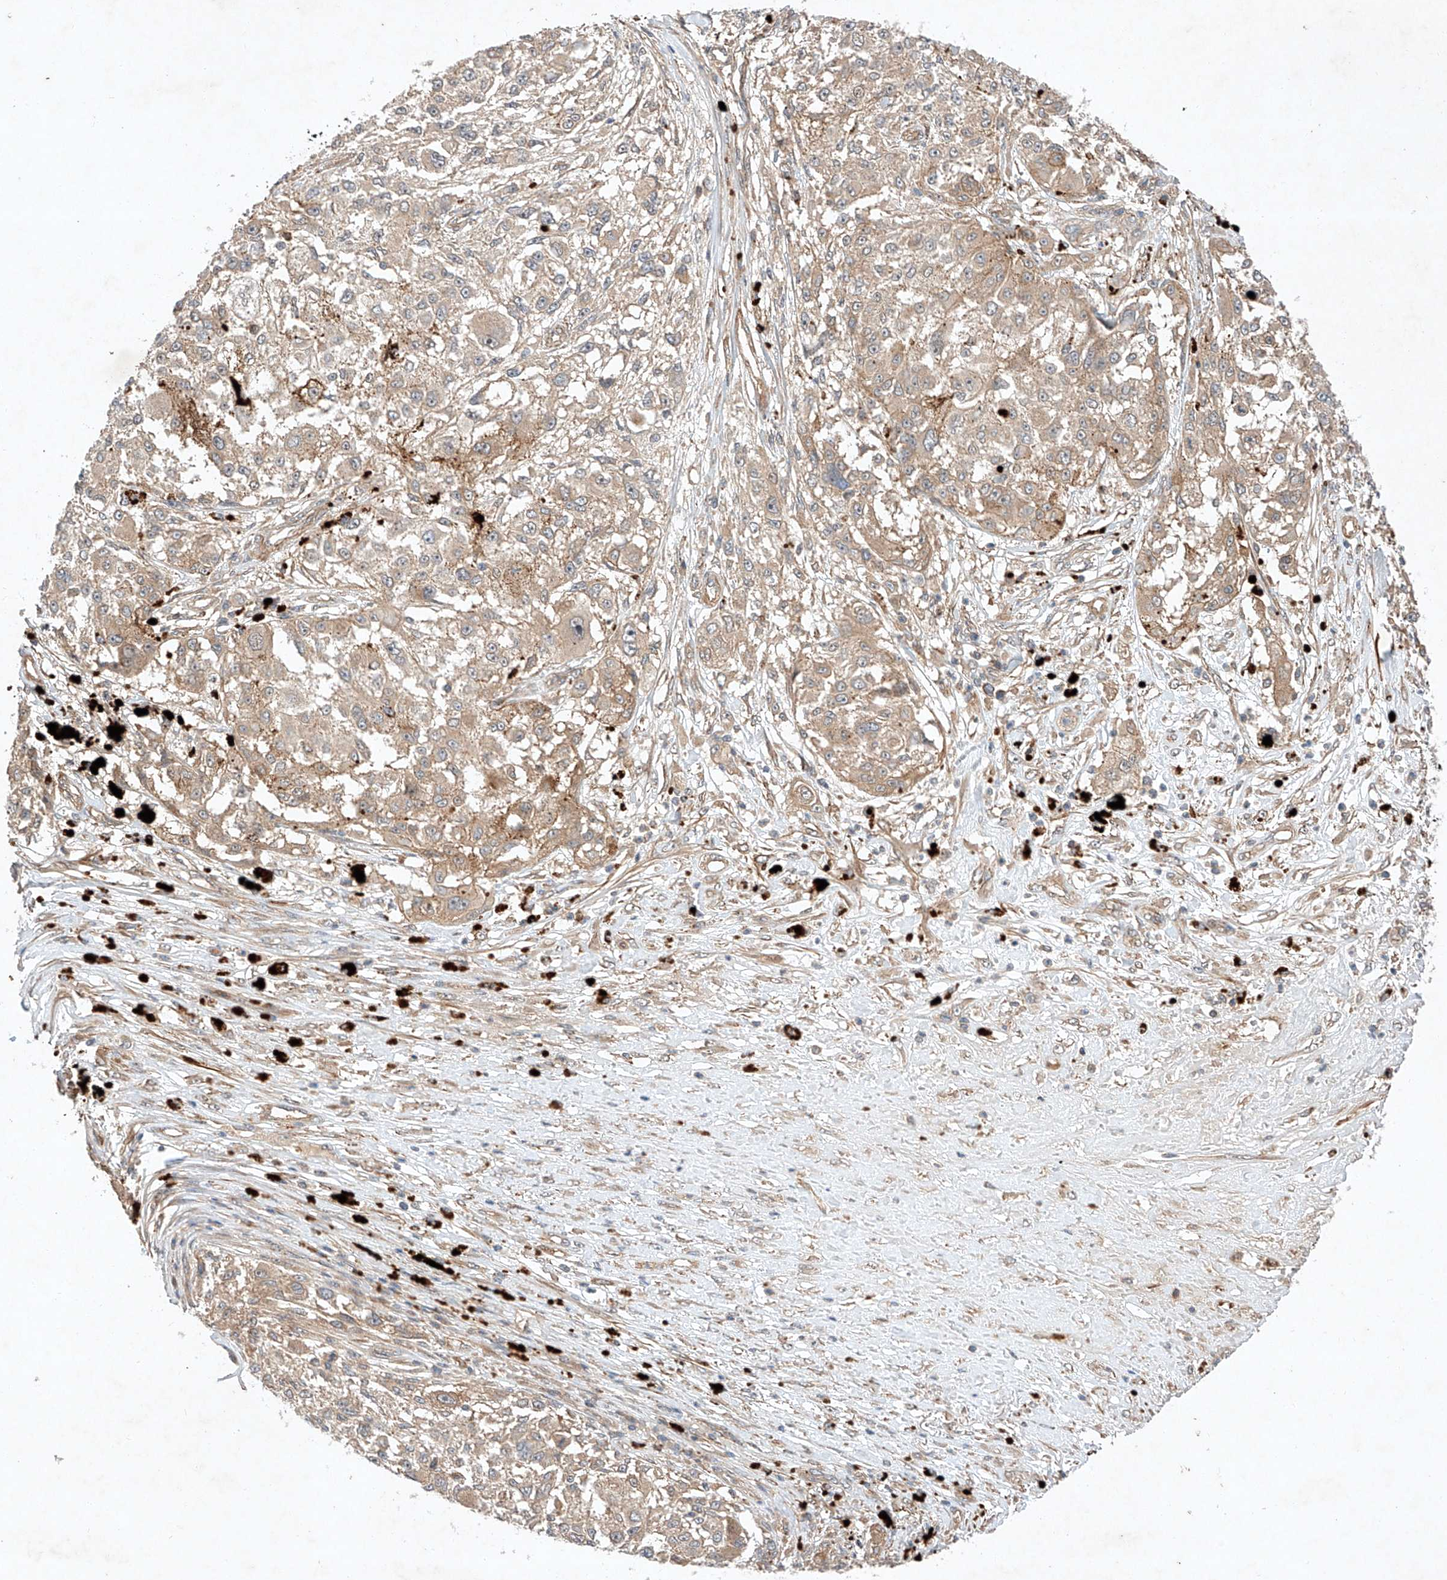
{"staining": {"intensity": "weak", "quantity": ">75%", "location": "cytoplasmic/membranous"}, "tissue": "melanoma", "cell_type": "Tumor cells", "image_type": "cancer", "snomed": [{"axis": "morphology", "description": "Necrosis, NOS"}, {"axis": "morphology", "description": "Malignant melanoma, NOS"}, {"axis": "topography", "description": "Skin"}], "caption": "The micrograph shows staining of malignant melanoma, revealing weak cytoplasmic/membranous protein expression (brown color) within tumor cells. (brown staining indicates protein expression, while blue staining denotes nuclei).", "gene": "ARHGAP33", "patient": {"sex": "female", "age": 87}}